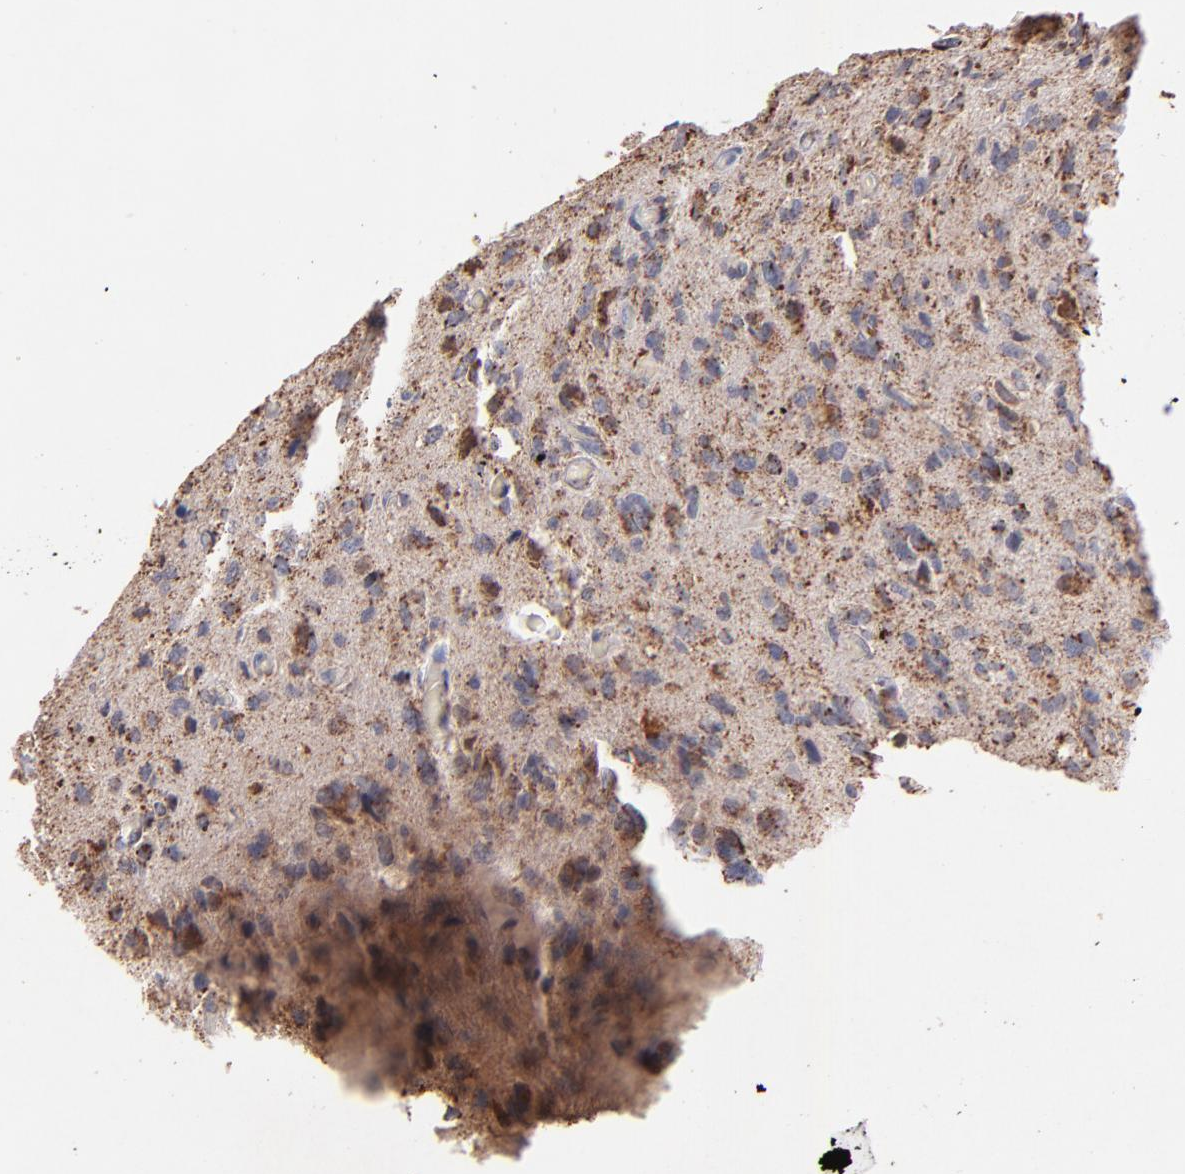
{"staining": {"intensity": "moderate", "quantity": ">75%", "location": "cytoplasmic/membranous"}, "tissue": "glioma", "cell_type": "Tumor cells", "image_type": "cancer", "snomed": [{"axis": "morphology", "description": "Glioma, malignant, High grade"}, {"axis": "topography", "description": "Brain"}], "caption": "High-magnification brightfield microscopy of malignant high-grade glioma stained with DAB (brown) and counterstained with hematoxylin (blue). tumor cells exhibit moderate cytoplasmic/membranous staining is seen in about>75% of cells.", "gene": "DLST", "patient": {"sex": "male", "age": 69}}